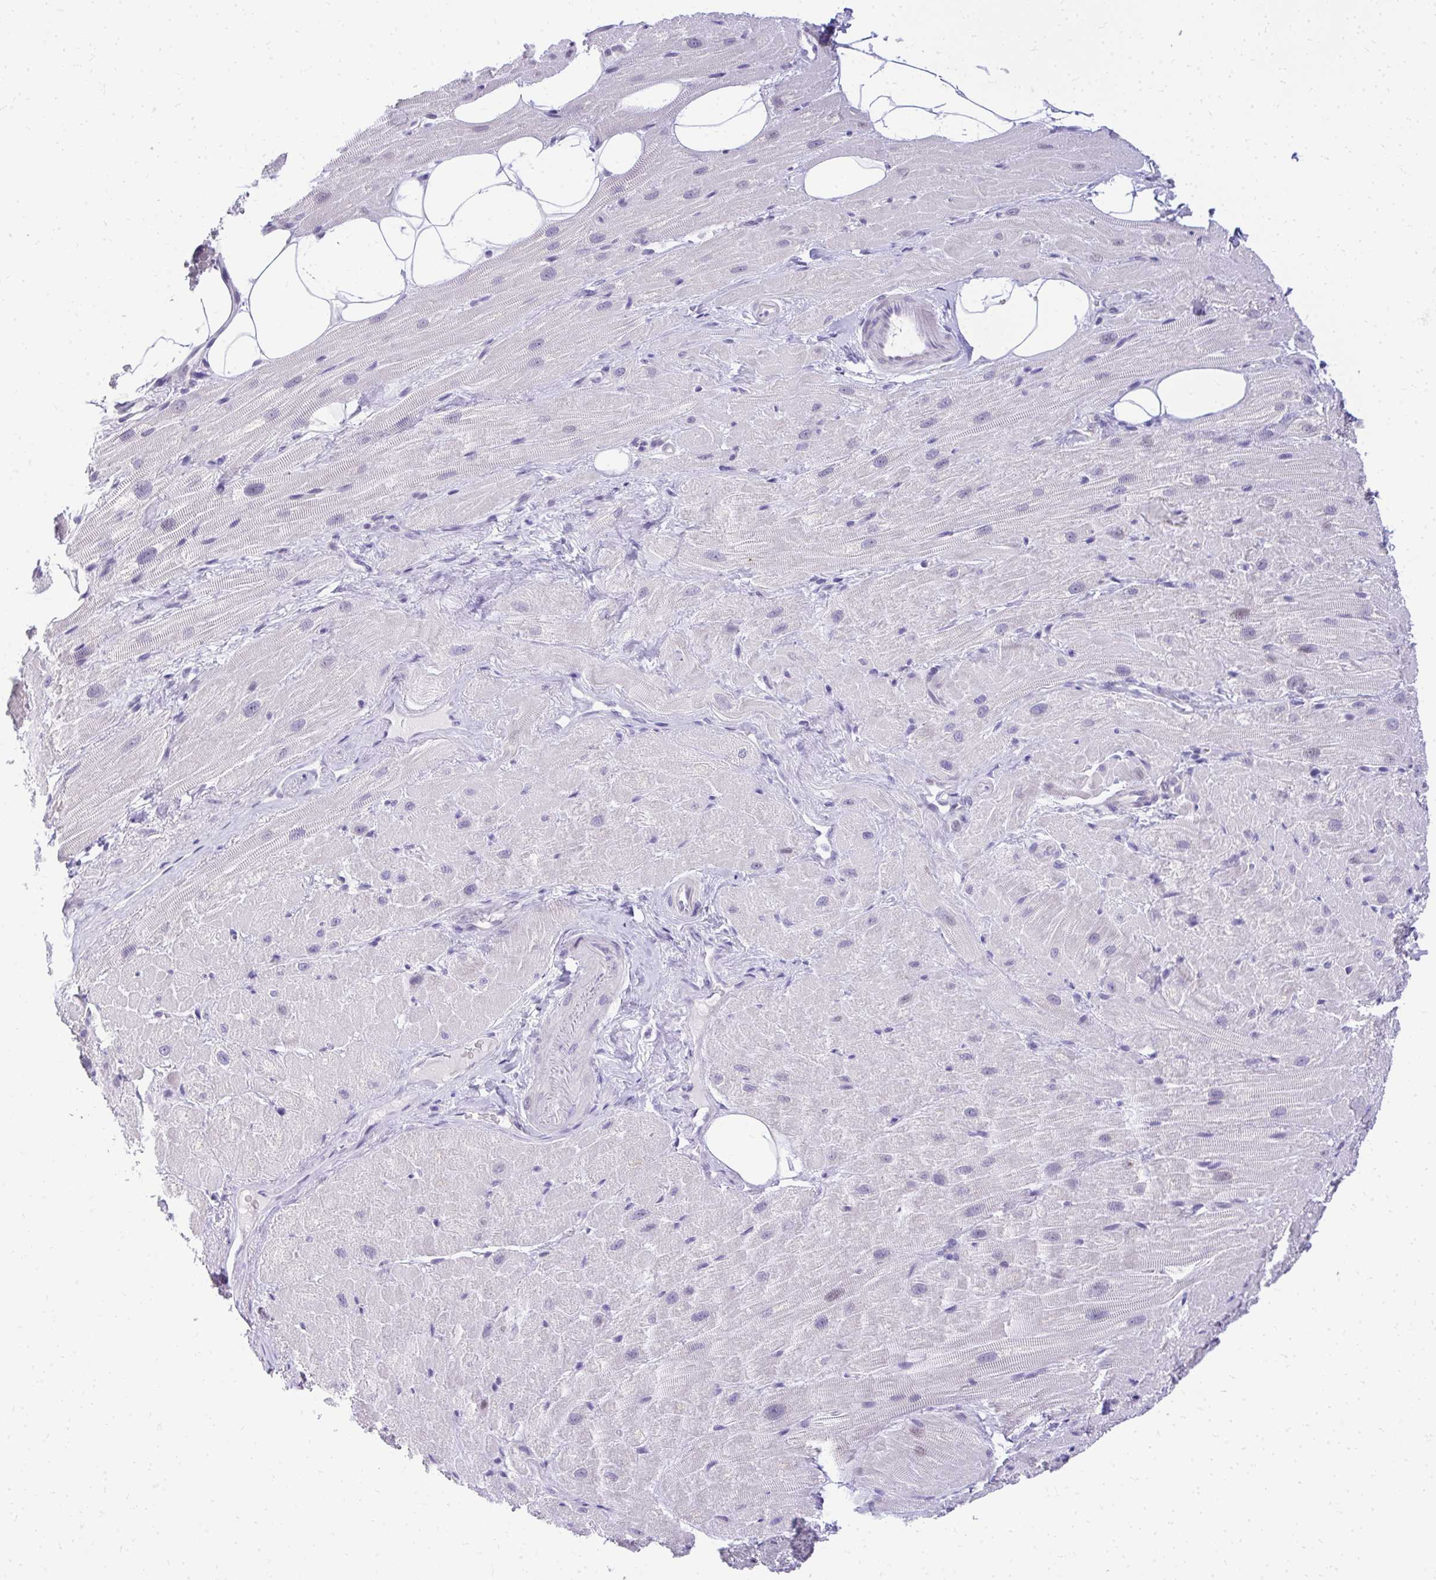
{"staining": {"intensity": "weak", "quantity": "25%-75%", "location": "cytoplasmic/membranous"}, "tissue": "heart muscle", "cell_type": "Cardiomyocytes", "image_type": "normal", "snomed": [{"axis": "morphology", "description": "Normal tissue, NOS"}, {"axis": "topography", "description": "Heart"}], "caption": "Cardiomyocytes show low levels of weak cytoplasmic/membranous expression in approximately 25%-75% of cells in unremarkable heart muscle.", "gene": "EID3", "patient": {"sex": "male", "age": 62}}